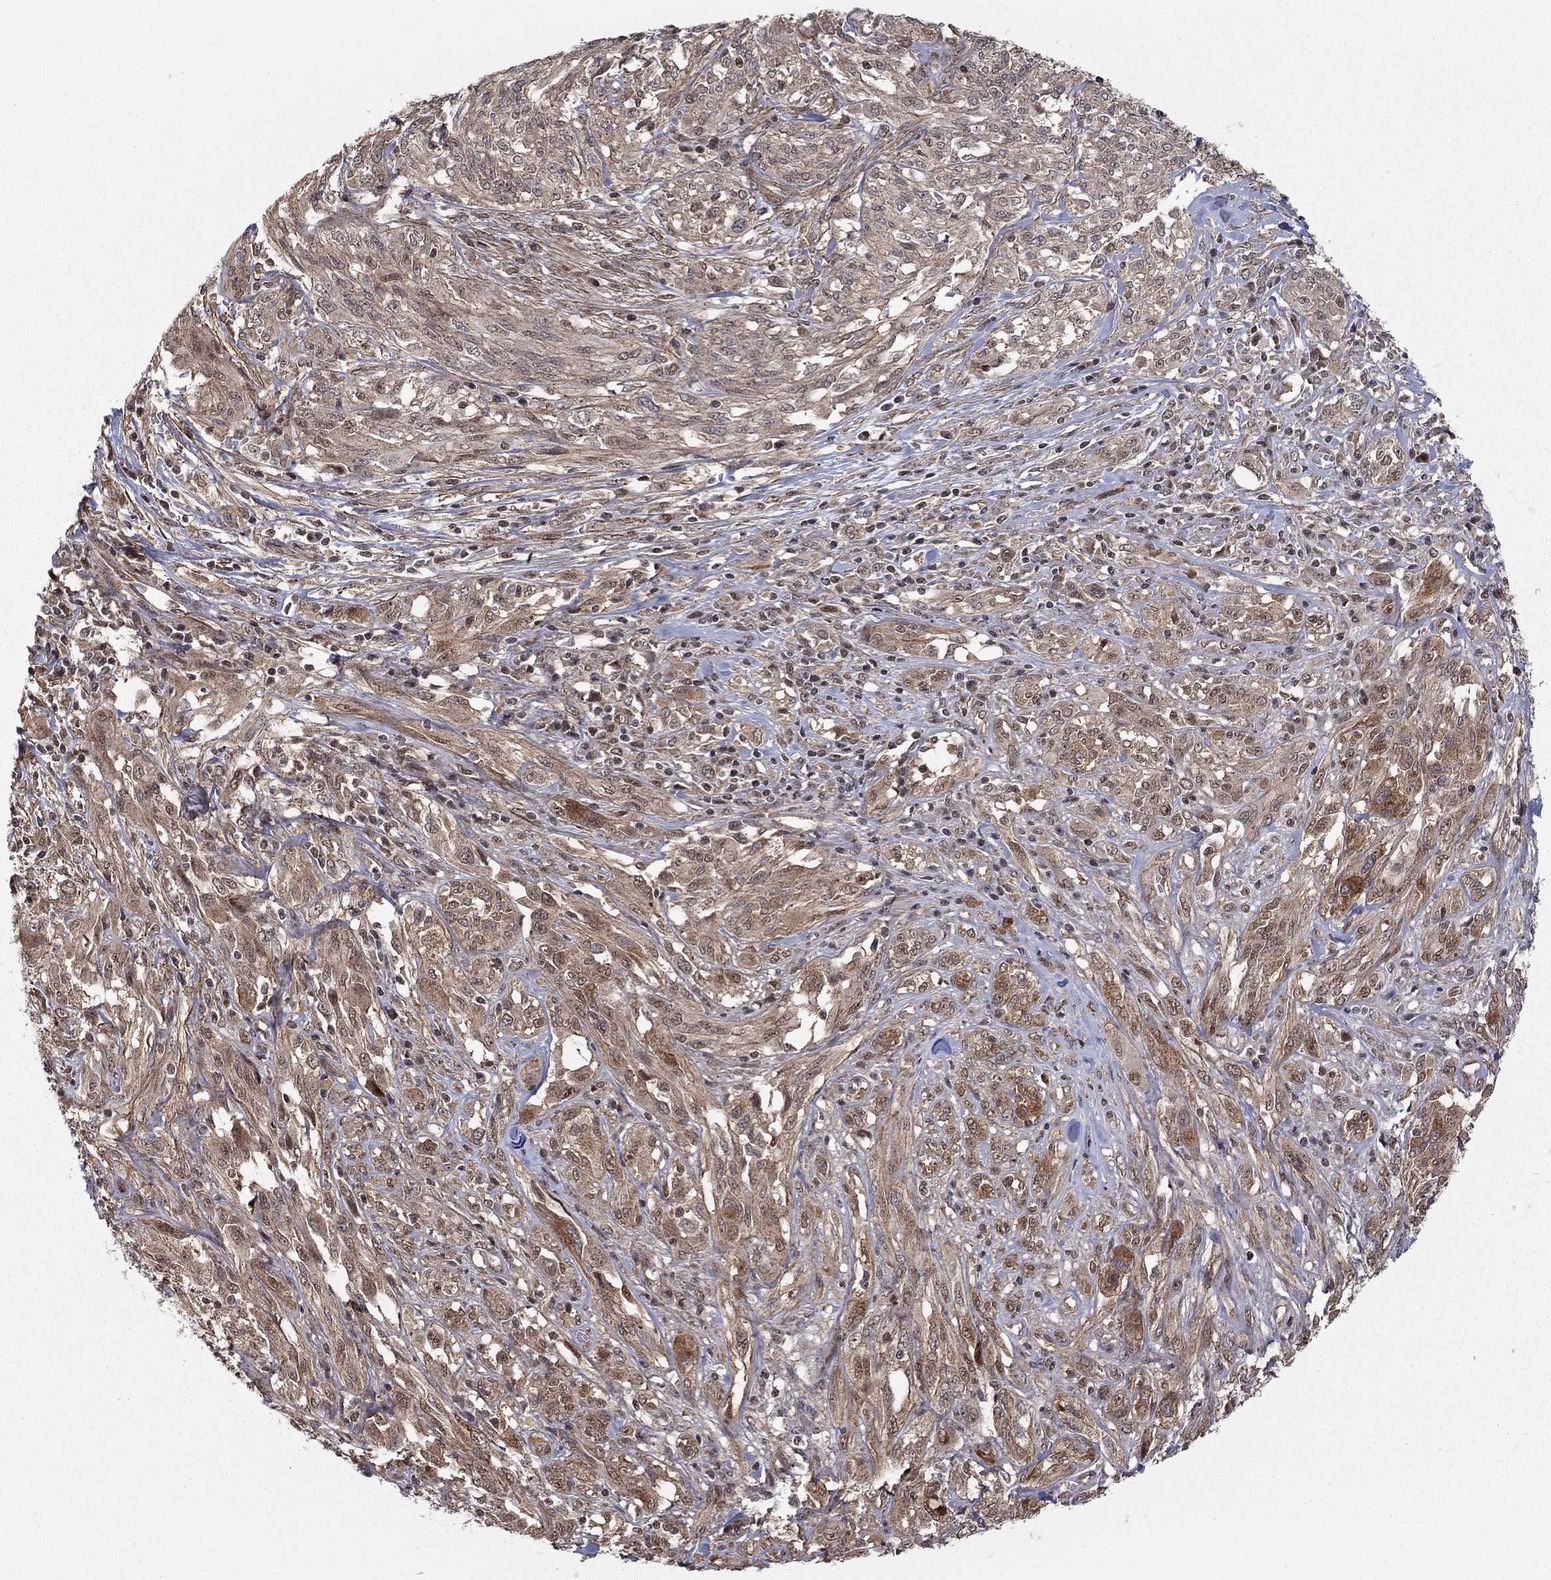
{"staining": {"intensity": "moderate", "quantity": "25%-75%", "location": "cytoplasmic/membranous,nuclear"}, "tissue": "melanoma", "cell_type": "Tumor cells", "image_type": "cancer", "snomed": [{"axis": "morphology", "description": "Malignant melanoma, NOS"}, {"axis": "topography", "description": "Skin"}], "caption": "Immunohistochemical staining of melanoma displays medium levels of moderate cytoplasmic/membranous and nuclear protein staining in about 25%-75% of tumor cells.", "gene": "TDP1", "patient": {"sex": "female", "age": 91}}